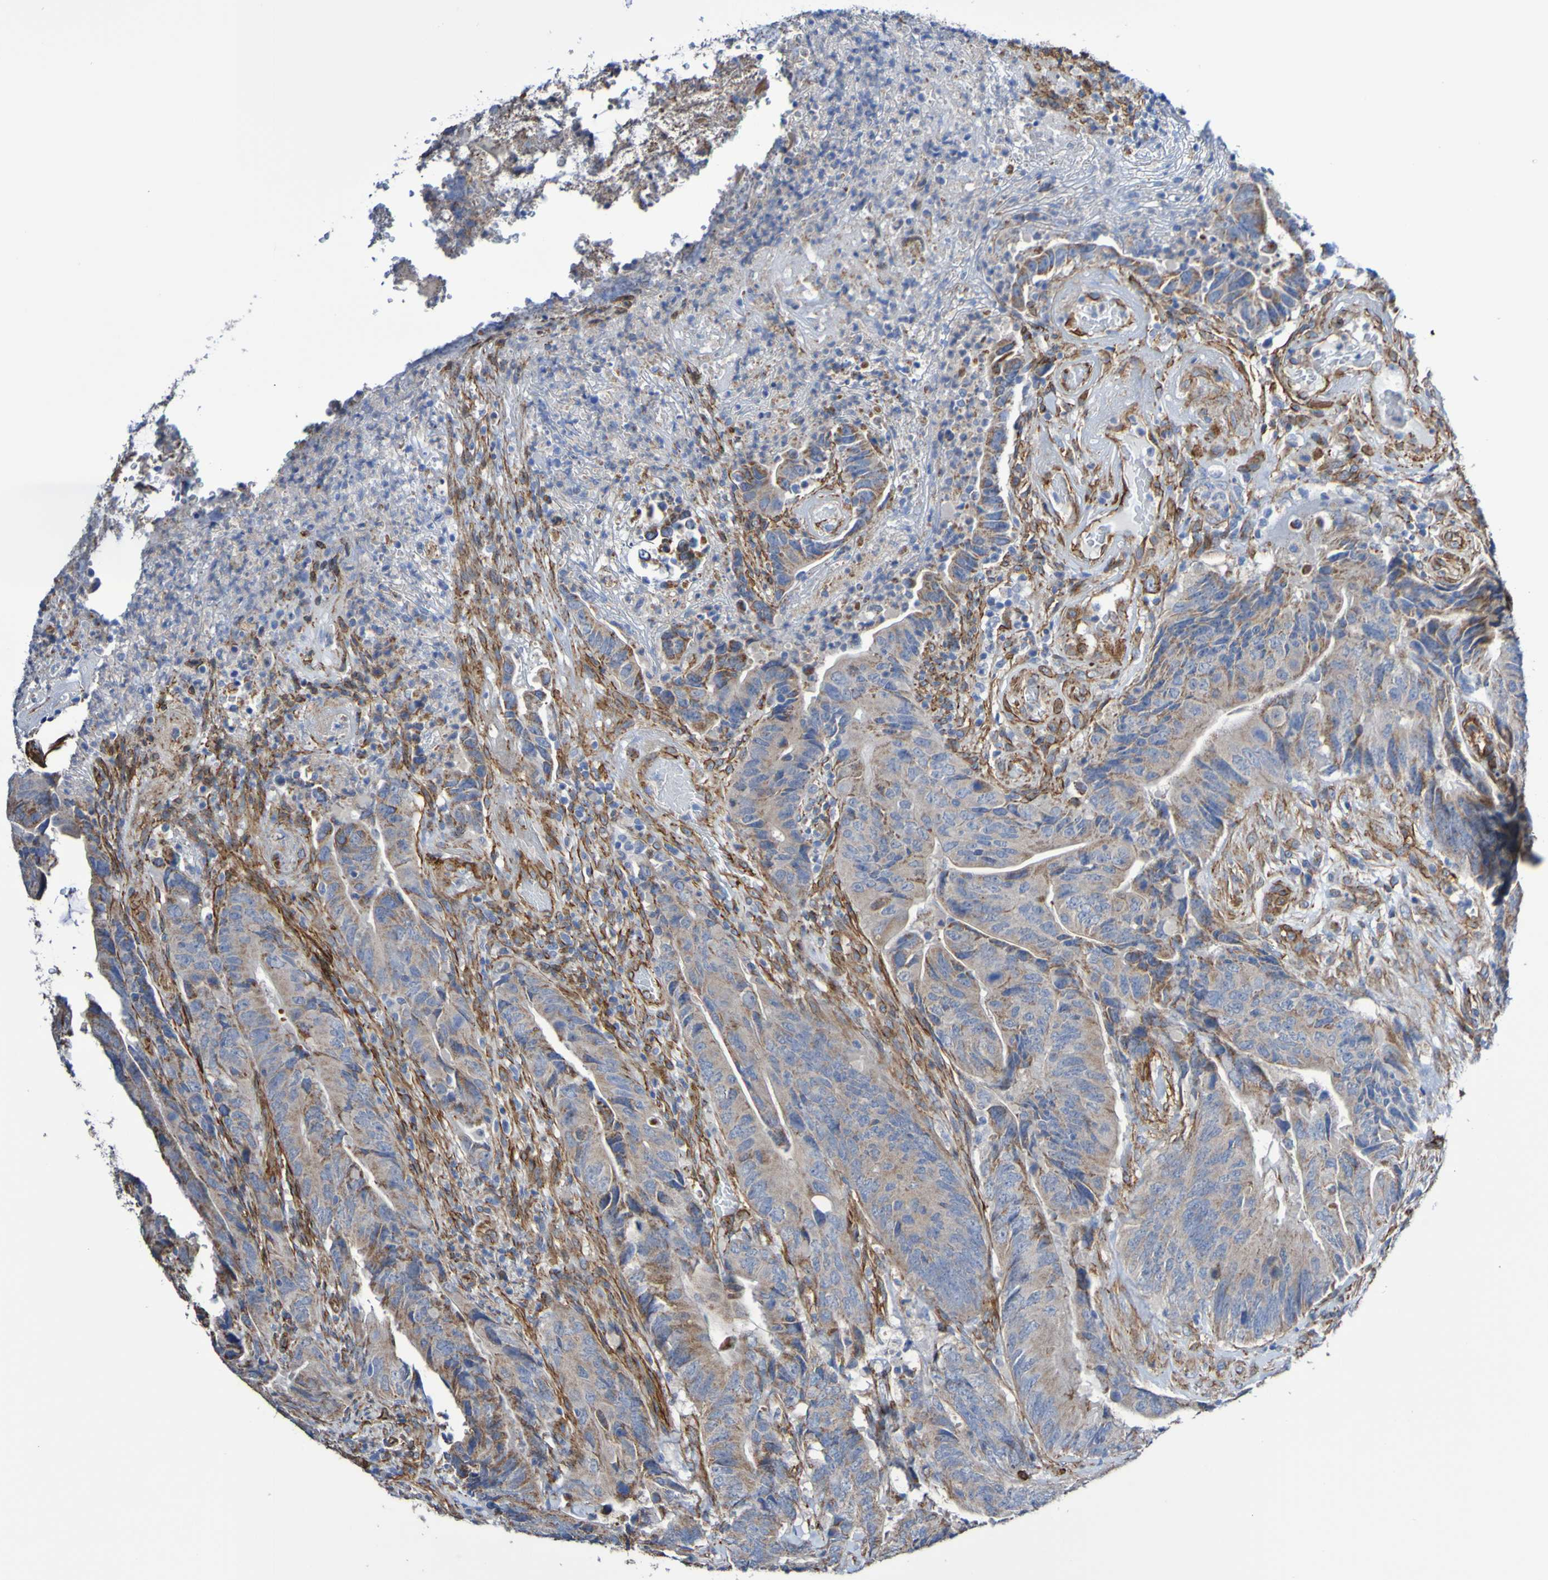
{"staining": {"intensity": "moderate", "quantity": ">75%", "location": "cytoplasmic/membranous"}, "tissue": "colorectal cancer", "cell_type": "Tumor cells", "image_type": "cancer", "snomed": [{"axis": "morphology", "description": "Normal tissue, NOS"}, {"axis": "morphology", "description": "Adenocarcinoma, NOS"}, {"axis": "topography", "description": "Colon"}], "caption": "Colorectal cancer was stained to show a protein in brown. There is medium levels of moderate cytoplasmic/membranous positivity in about >75% of tumor cells.", "gene": "ELMOD3", "patient": {"sex": "male", "age": 56}}